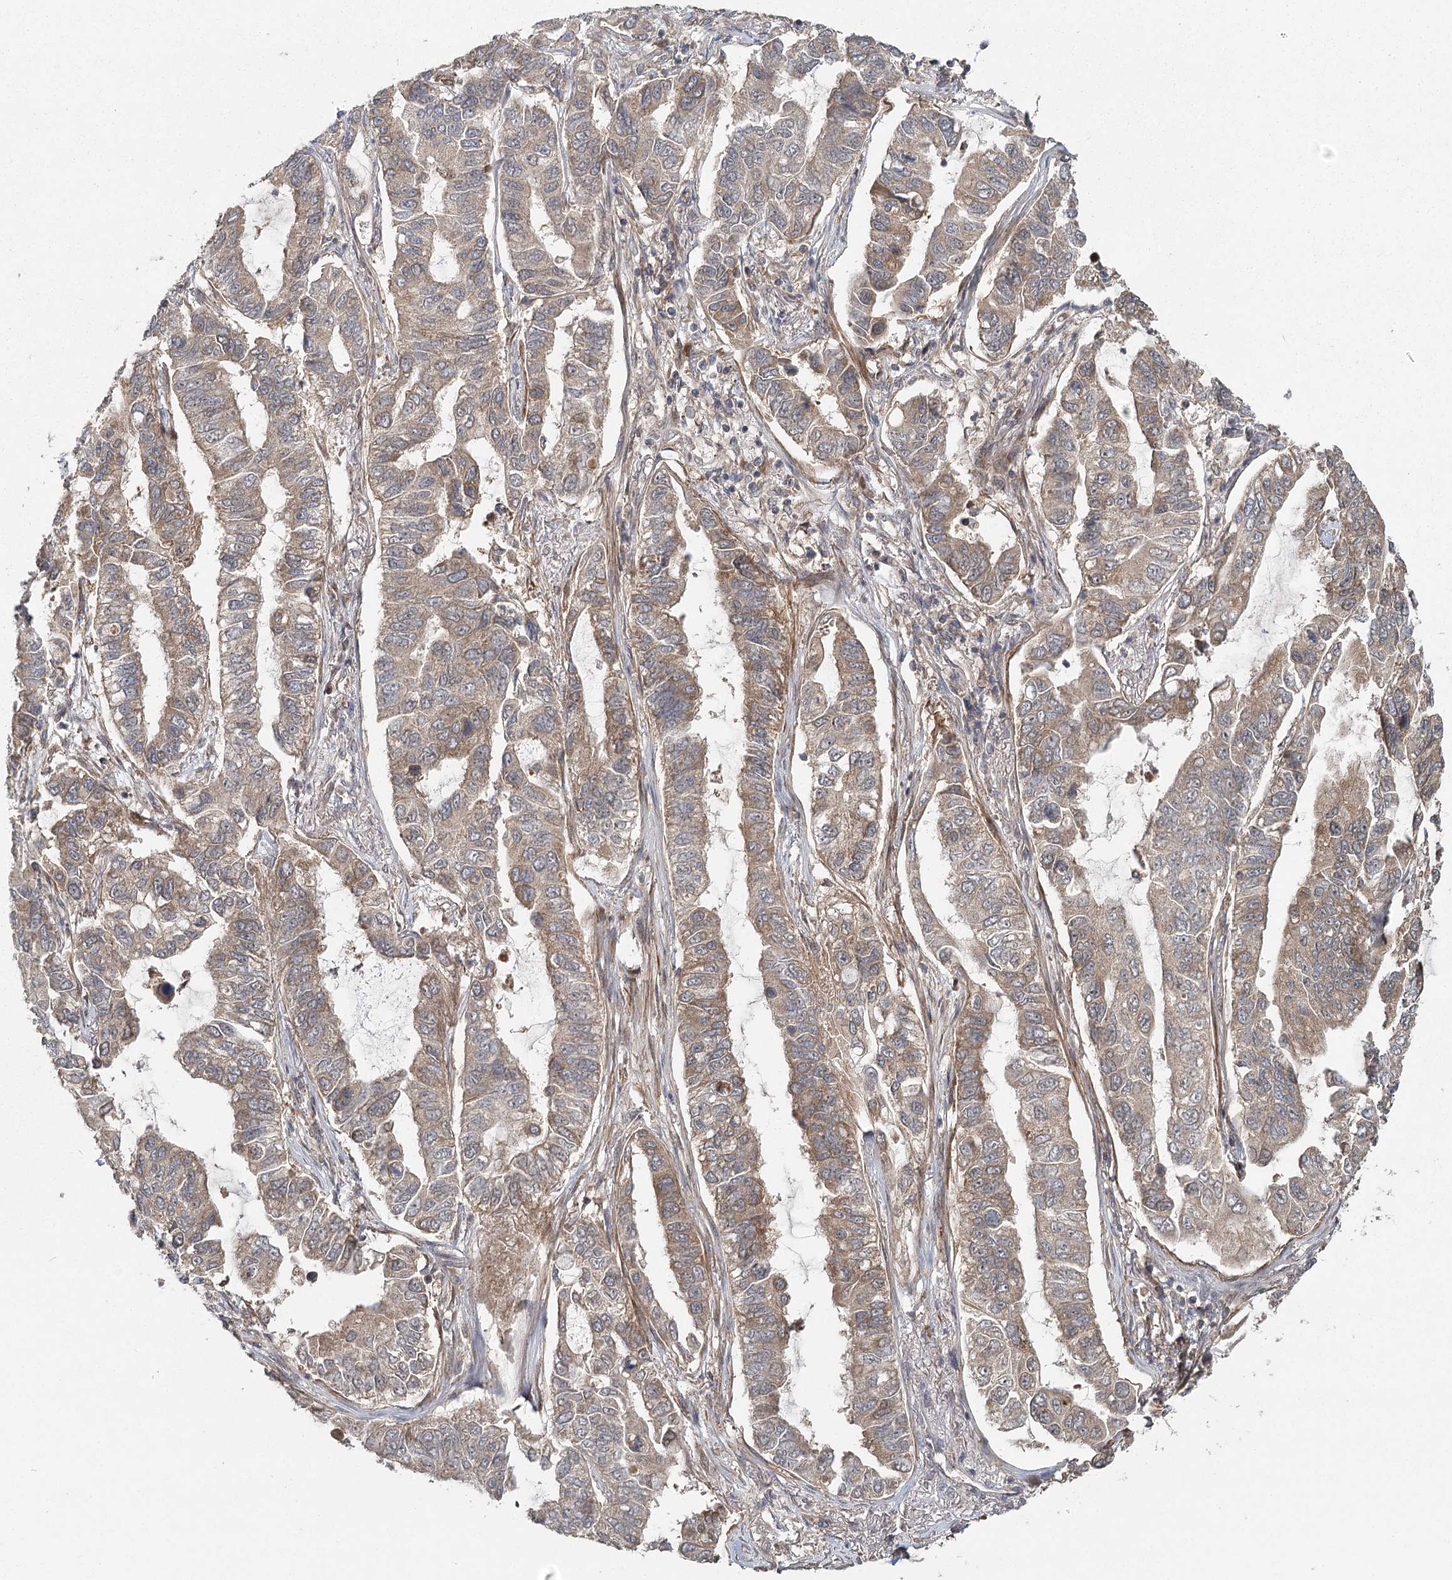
{"staining": {"intensity": "weak", "quantity": ">75%", "location": "cytoplasmic/membranous"}, "tissue": "lung cancer", "cell_type": "Tumor cells", "image_type": "cancer", "snomed": [{"axis": "morphology", "description": "Adenocarcinoma, NOS"}, {"axis": "topography", "description": "Lung"}], "caption": "Immunohistochemical staining of lung adenocarcinoma reveals low levels of weak cytoplasmic/membranous staining in approximately >75% of tumor cells.", "gene": "RAPGEF6", "patient": {"sex": "male", "age": 64}}